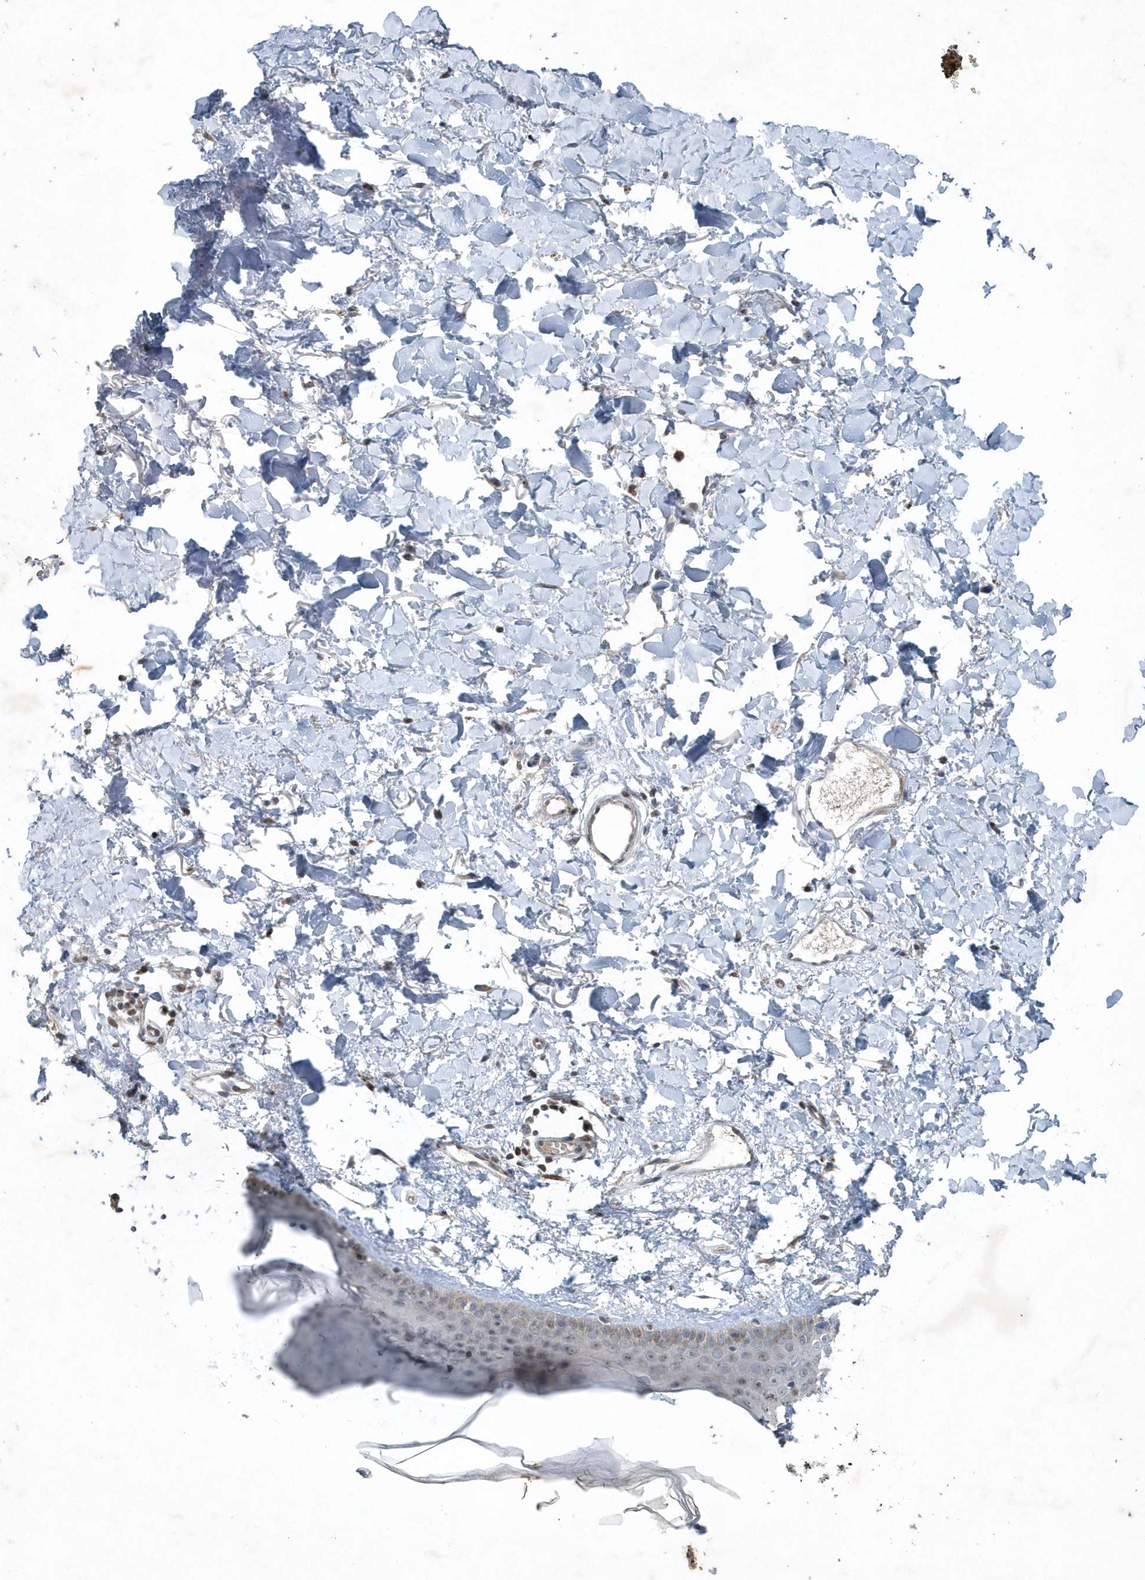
{"staining": {"intensity": "negative", "quantity": "none", "location": "none"}, "tissue": "skin", "cell_type": "Fibroblasts", "image_type": "normal", "snomed": [{"axis": "morphology", "description": "Normal tissue, NOS"}, {"axis": "topography", "description": "Skin"}], "caption": "Fibroblasts are negative for protein expression in unremarkable human skin.", "gene": "QTRT2", "patient": {"sex": "female", "age": 58}}